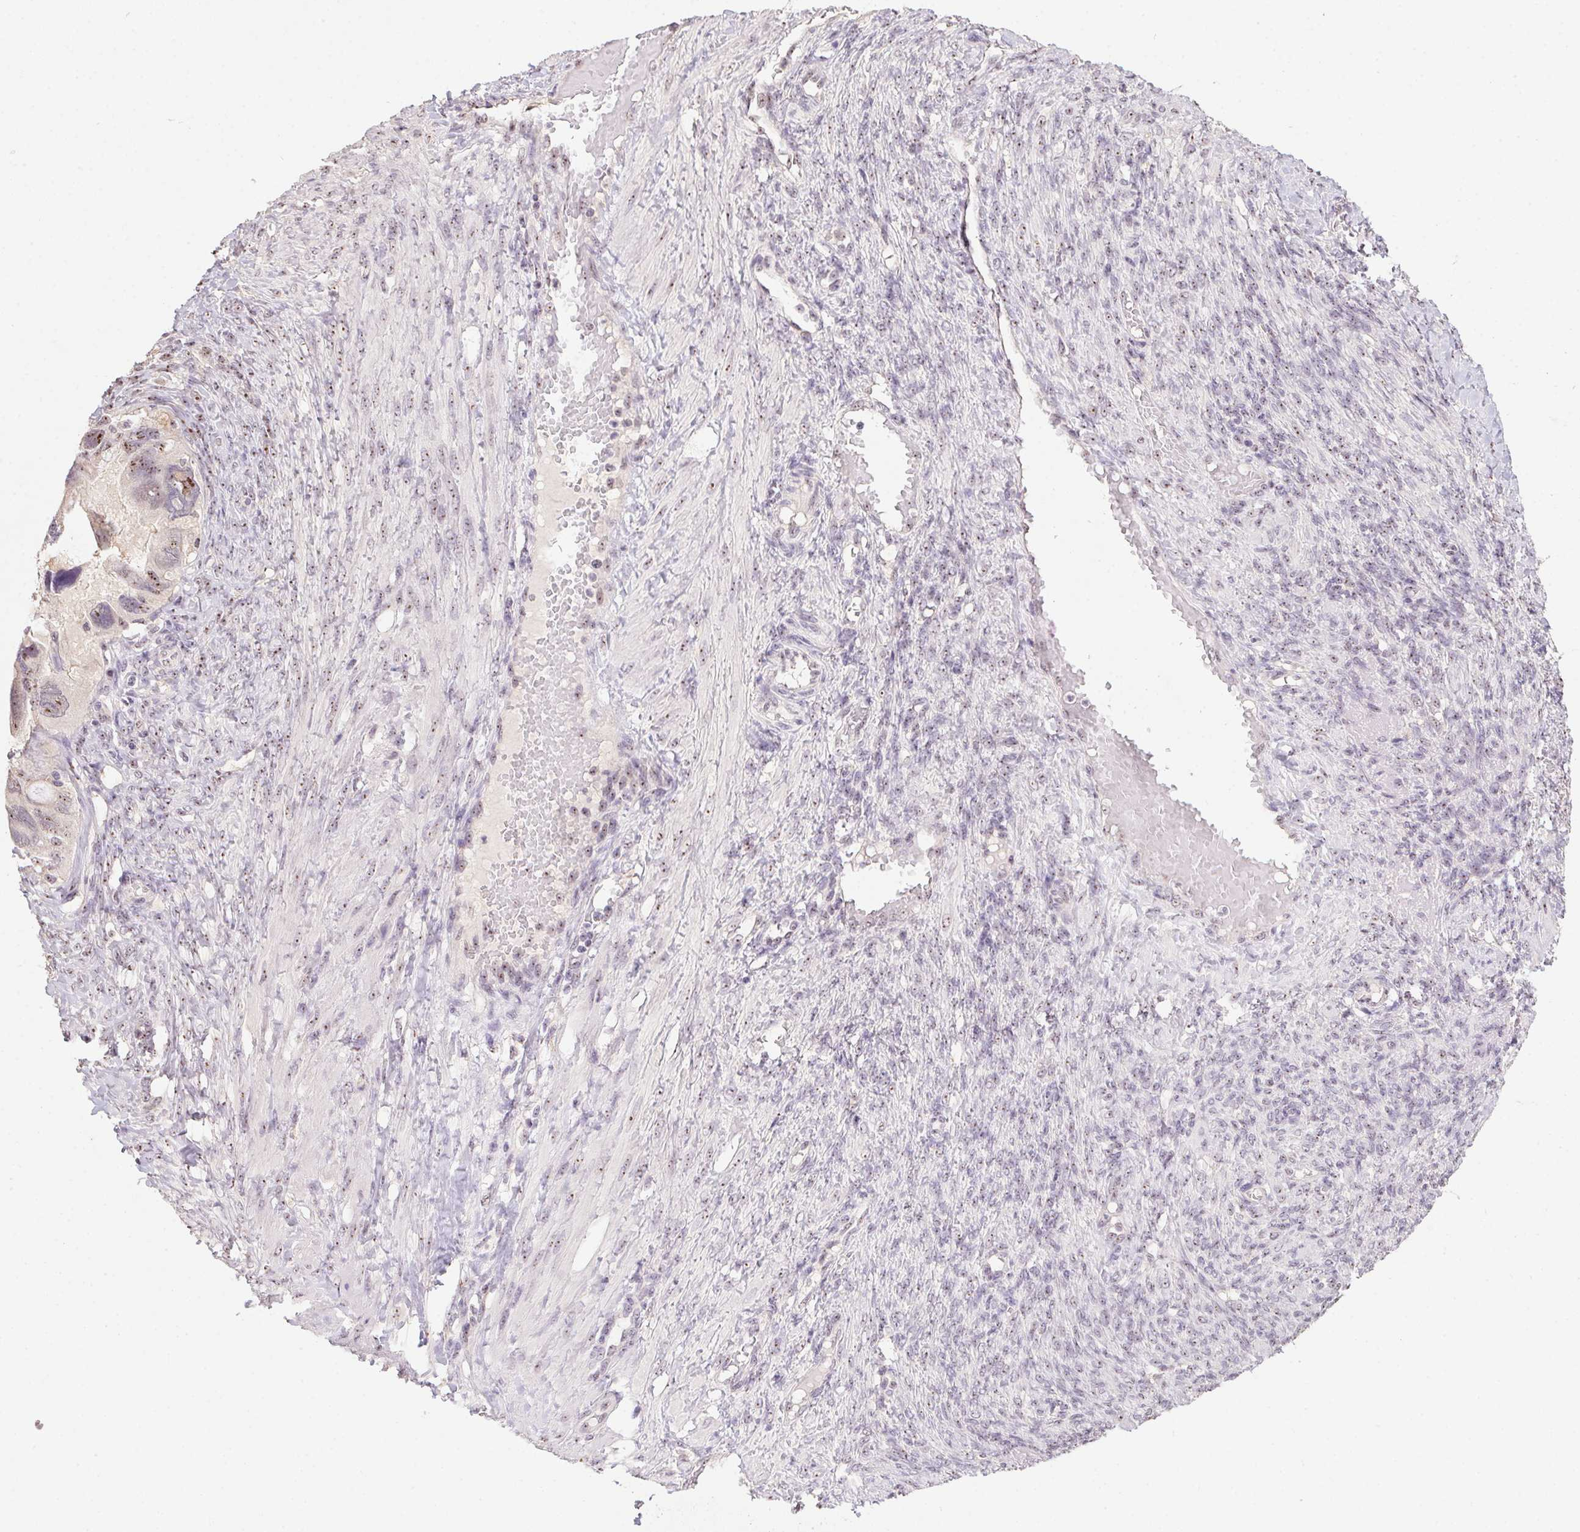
{"staining": {"intensity": "moderate", "quantity": ">75%", "location": "nuclear"}, "tissue": "ovarian cancer", "cell_type": "Tumor cells", "image_type": "cancer", "snomed": [{"axis": "morphology", "description": "Cystadenocarcinoma, serous, NOS"}, {"axis": "topography", "description": "Ovary"}], "caption": "Ovarian serous cystadenocarcinoma was stained to show a protein in brown. There is medium levels of moderate nuclear positivity in about >75% of tumor cells.", "gene": "BATF2", "patient": {"sex": "female", "age": 60}}